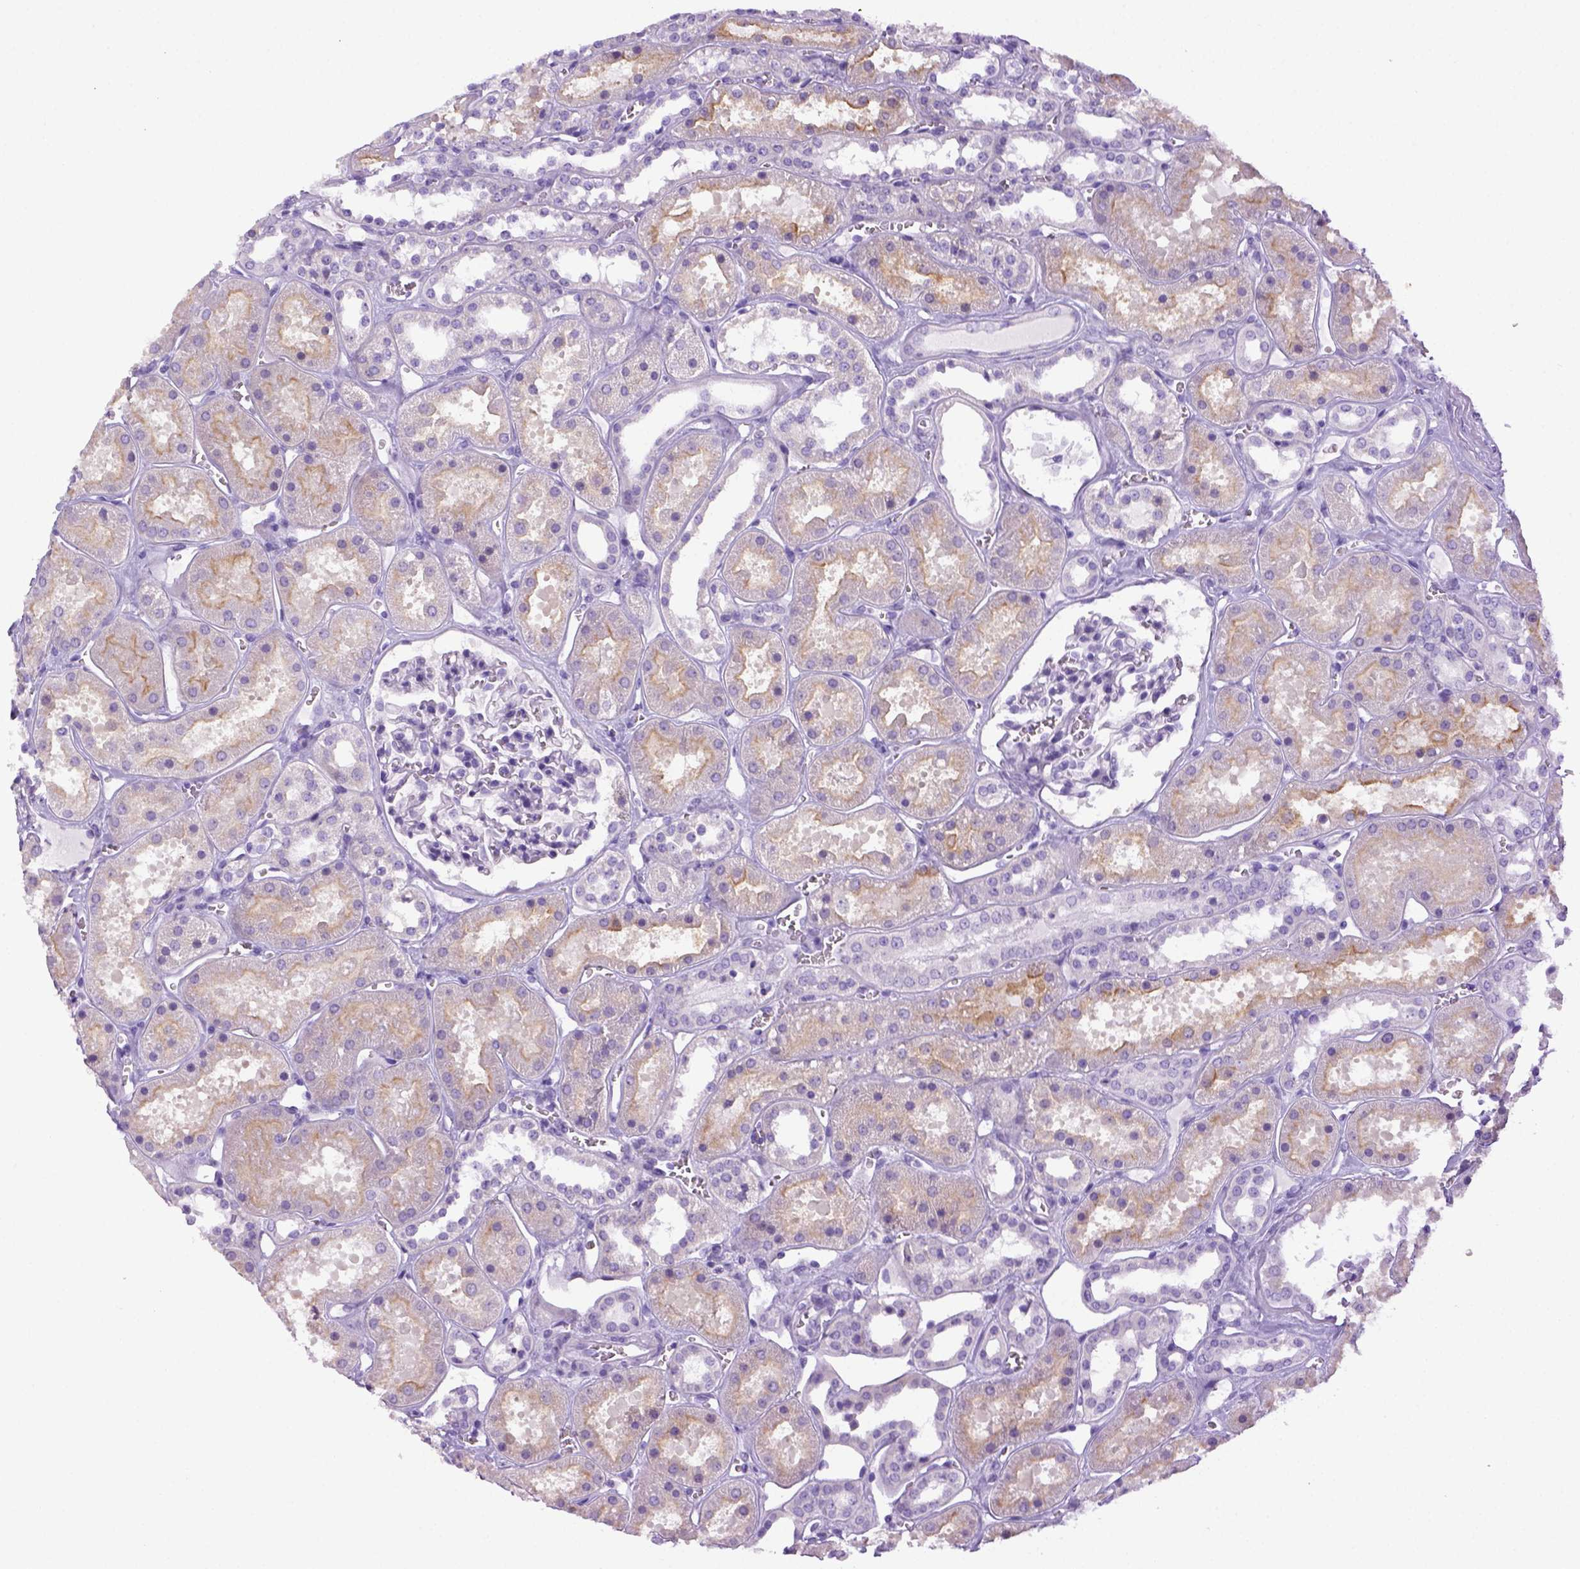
{"staining": {"intensity": "negative", "quantity": "none", "location": "none"}, "tissue": "kidney", "cell_type": "Cells in glomeruli", "image_type": "normal", "snomed": [{"axis": "morphology", "description": "Normal tissue, NOS"}, {"axis": "topography", "description": "Kidney"}], "caption": "Immunohistochemical staining of benign human kidney exhibits no significant staining in cells in glomeruli.", "gene": "SGCG", "patient": {"sex": "female", "age": 41}}